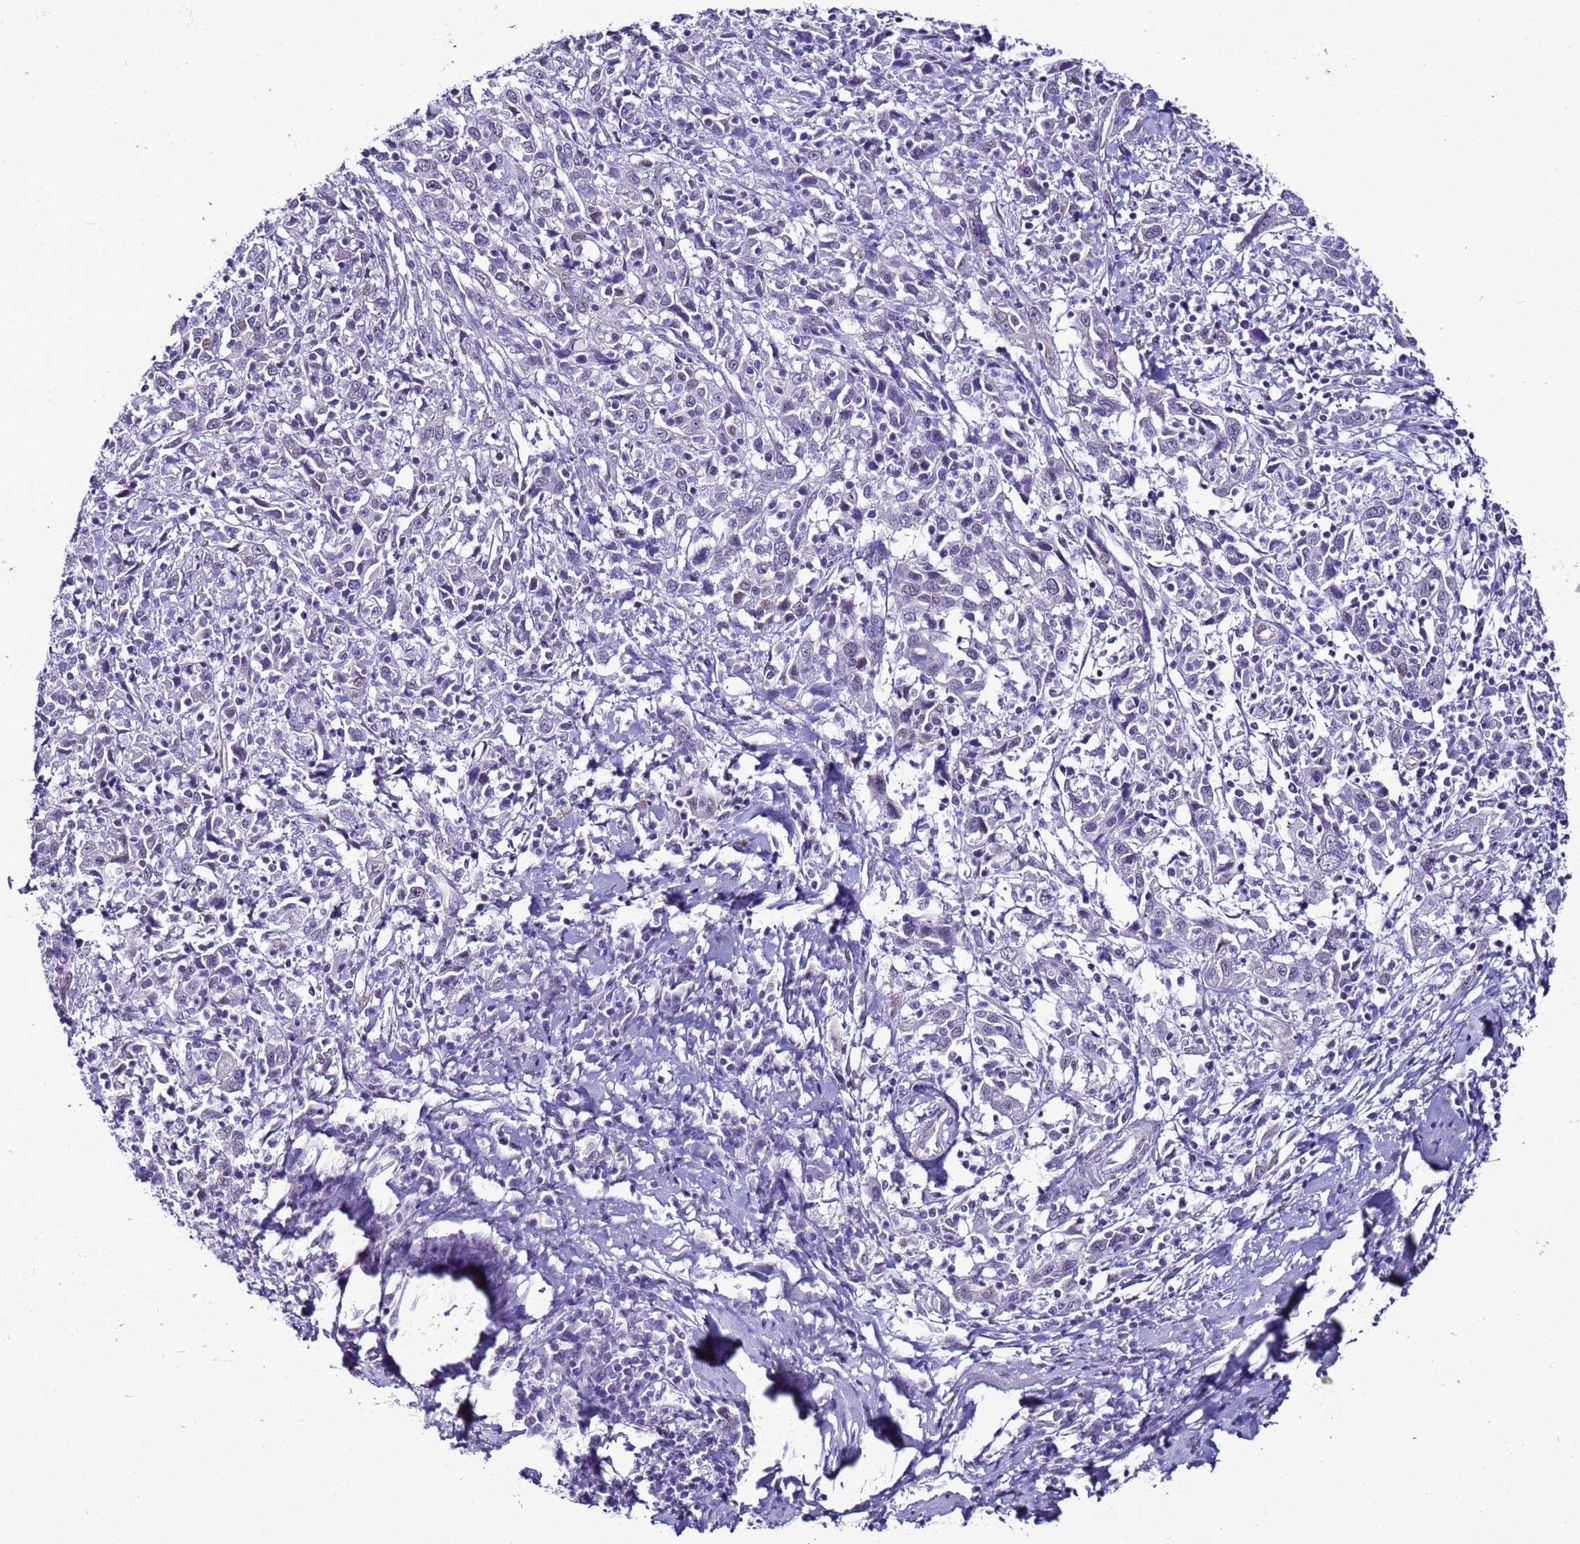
{"staining": {"intensity": "negative", "quantity": "none", "location": "none"}, "tissue": "cervical cancer", "cell_type": "Tumor cells", "image_type": "cancer", "snomed": [{"axis": "morphology", "description": "Squamous cell carcinoma, NOS"}, {"axis": "topography", "description": "Cervix"}], "caption": "Immunohistochemistry (IHC) image of human squamous cell carcinoma (cervical) stained for a protein (brown), which shows no positivity in tumor cells. The staining is performed using DAB (3,3'-diaminobenzidine) brown chromogen with nuclei counter-stained in using hematoxylin.", "gene": "LRRC10B", "patient": {"sex": "female", "age": 46}}